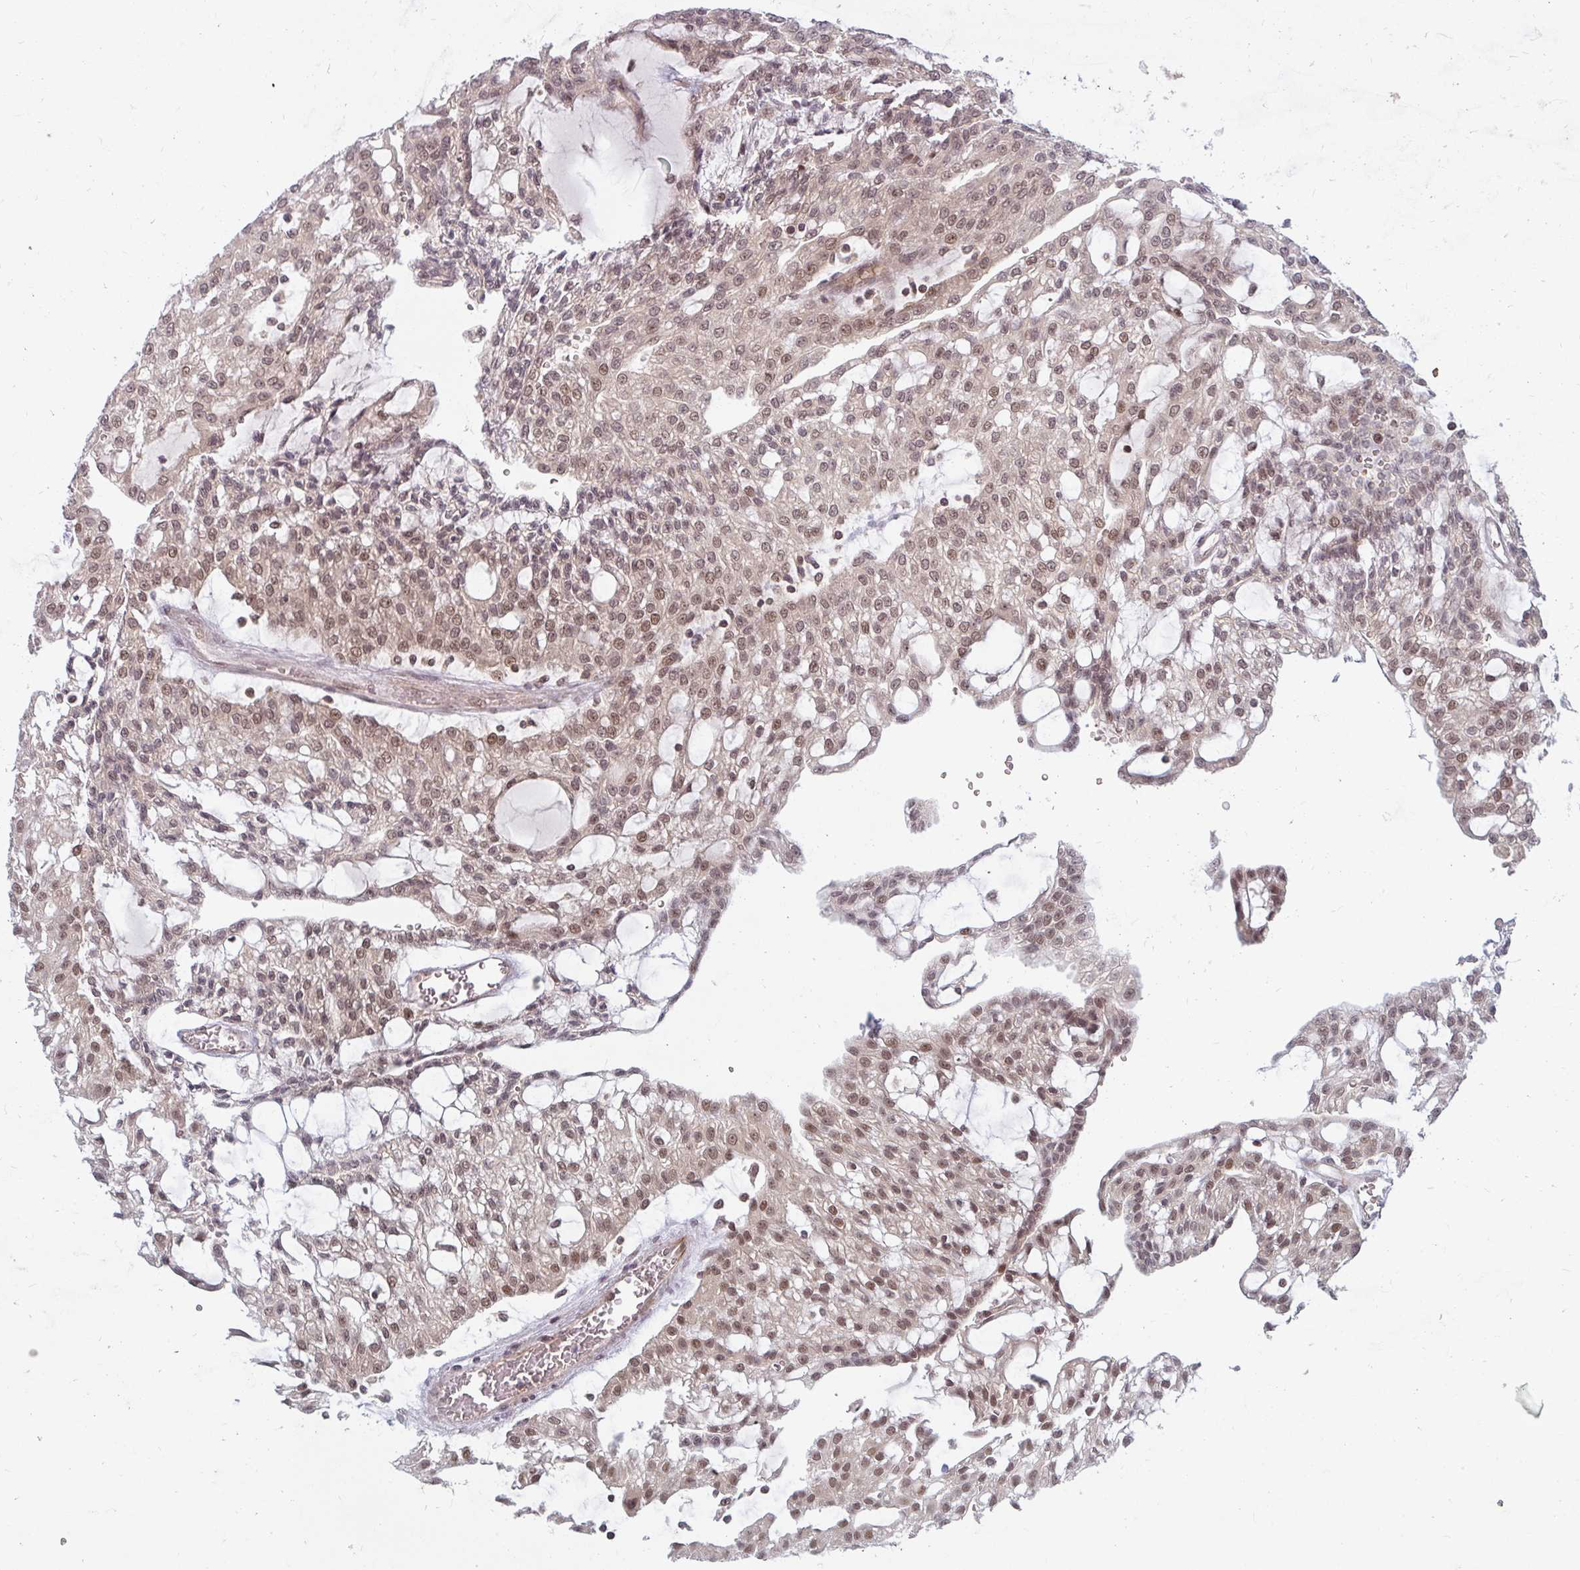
{"staining": {"intensity": "weak", "quantity": "25%-75%", "location": "cytoplasmic/membranous,nuclear"}, "tissue": "renal cancer", "cell_type": "Tumor cells", "image_type": "cancer", "snomed": [{"axis": "morphology", "description": "Adenocarcinoma, NOS"}, {"axis": "topography", "description": "Kidney"}], "caption": "A micrograph of human renal adenocarcinoma stained for a protein shows weak cytoplasmic/membranous and nuclear brown staining in tumor cells.", "gene": "GTF3C6", "patient": {"sex": "male", "age": 63}}